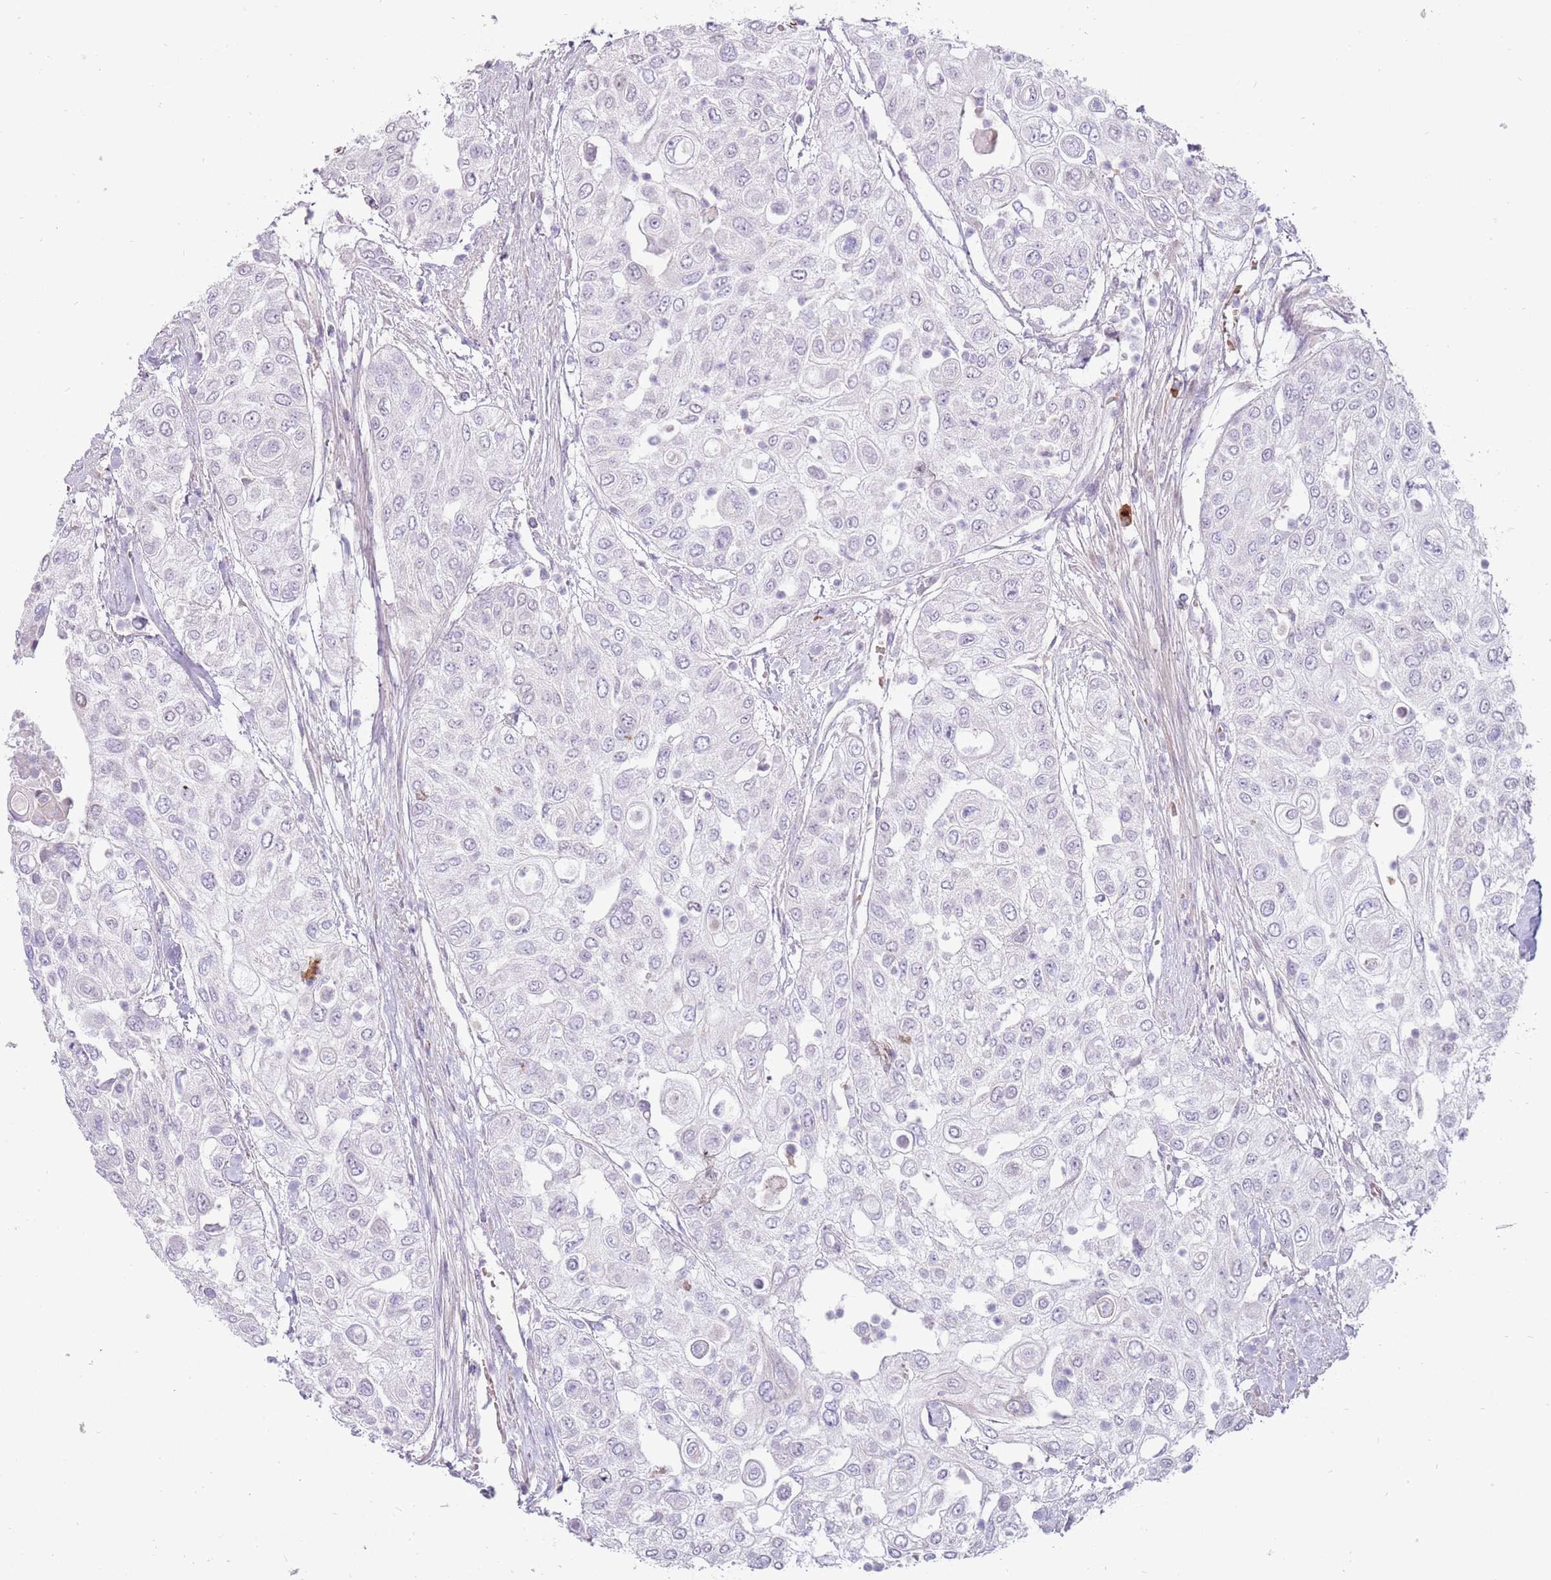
{"staining": {"intensity": "negative", "quantity": "none", "location": "none"}, "tissue": "urothelial cancer", "cell_type": "Tumor cells", "image_type": "cancer", "snomed": [{"axis": "morphology", "description": "Urothelial carcinoma, High grade"}, {"axis": "topography", "description": "Urinary bladder"}], "caption": "Tumor cells are negative for protein expression in human urothelial carcinoma (high-grade).", "gene": "MCUB", "patient": {"sex": "female", "age": 79}}